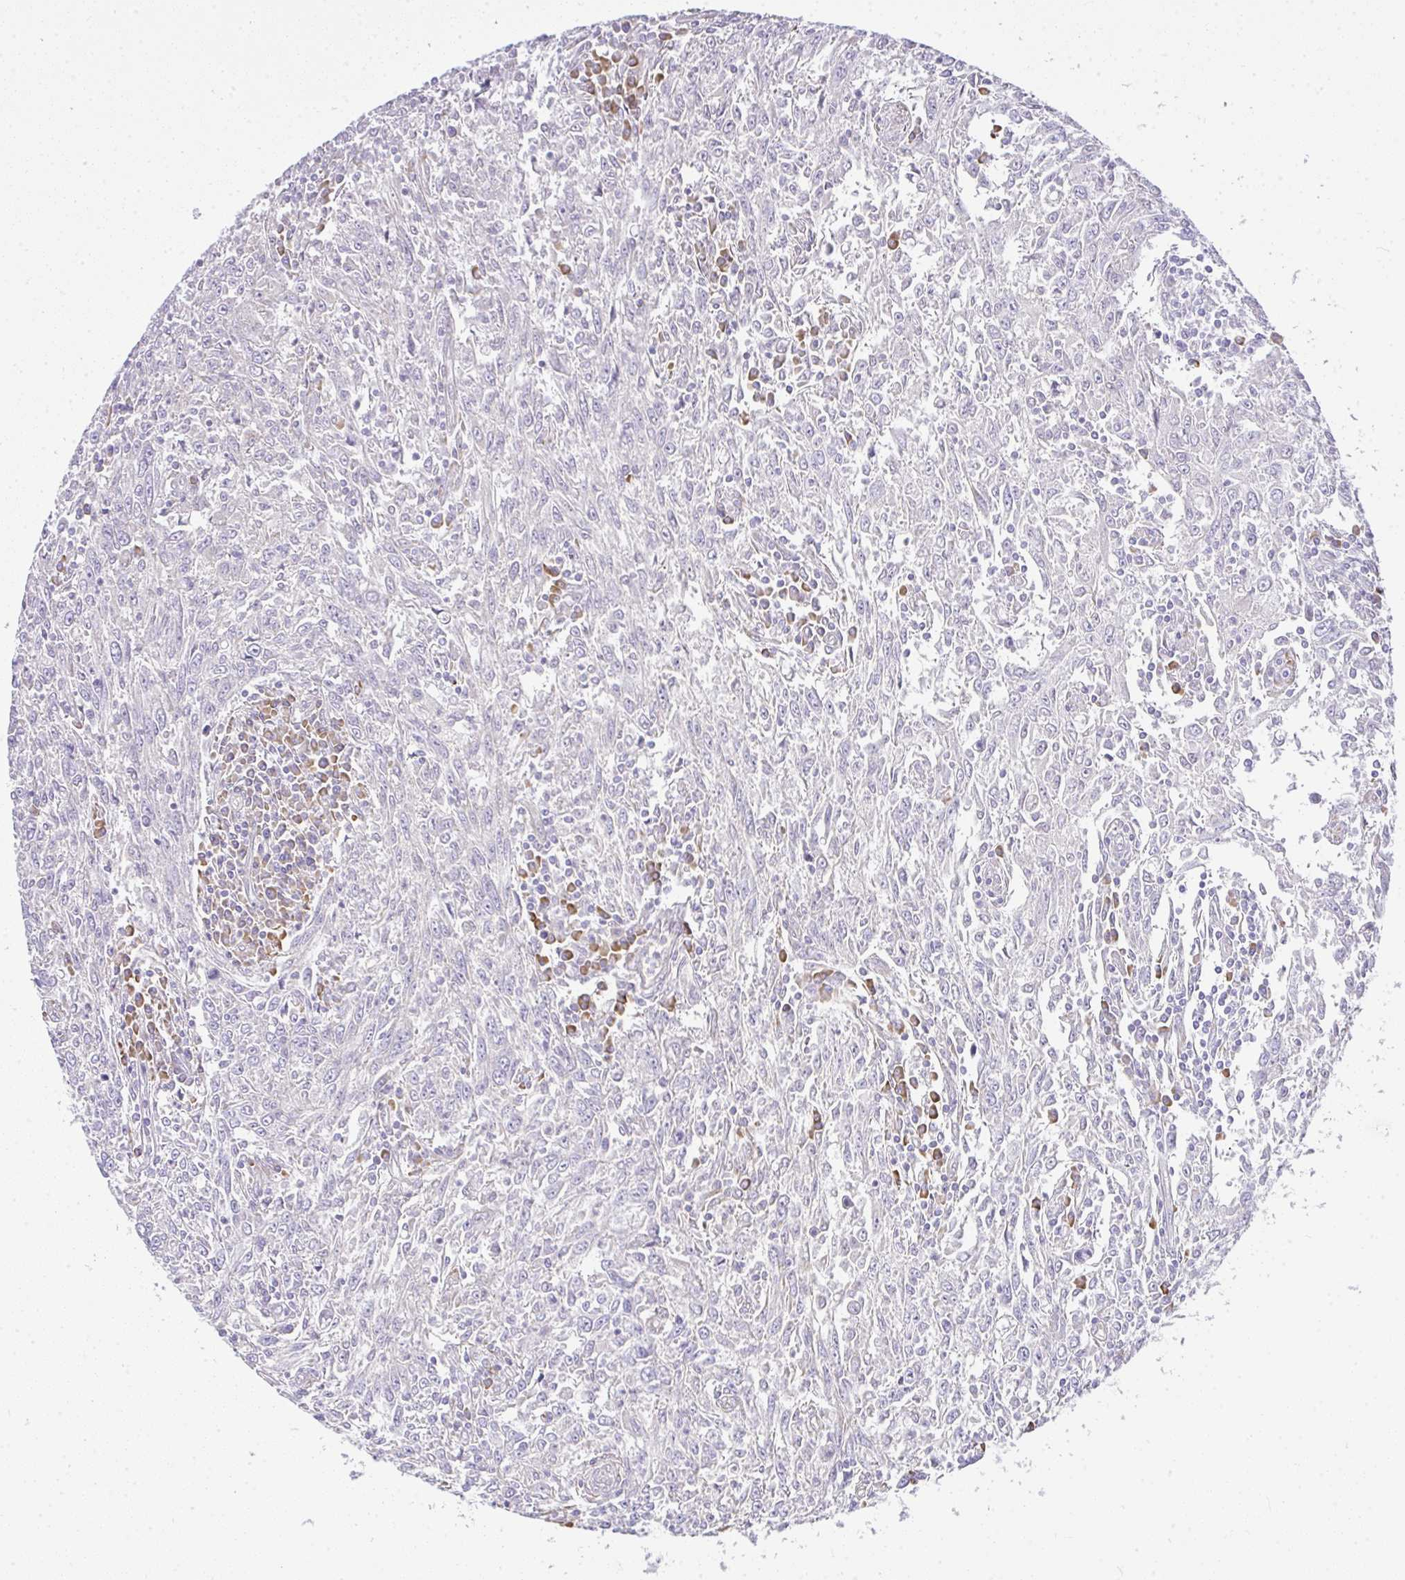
{"staining": {"intensity": "negative", "quantity": "none", "location": "none"}, "tissue": "breast cancer", "cell_type": "Tumor cells", "image_type": "cancer", "snomed": [{"axis": "morphology", "description": "Duct carcinoma"}, {"axis": "topography", "description": "Breast"}], "caption": "Intraductal carcinoma (breast) stained for a protein using immunohistochemistry (IHC) exhibits no expression tumor cells.", "gene": "ADRA2C", "patient": {"sex": "female", "age": 50}}